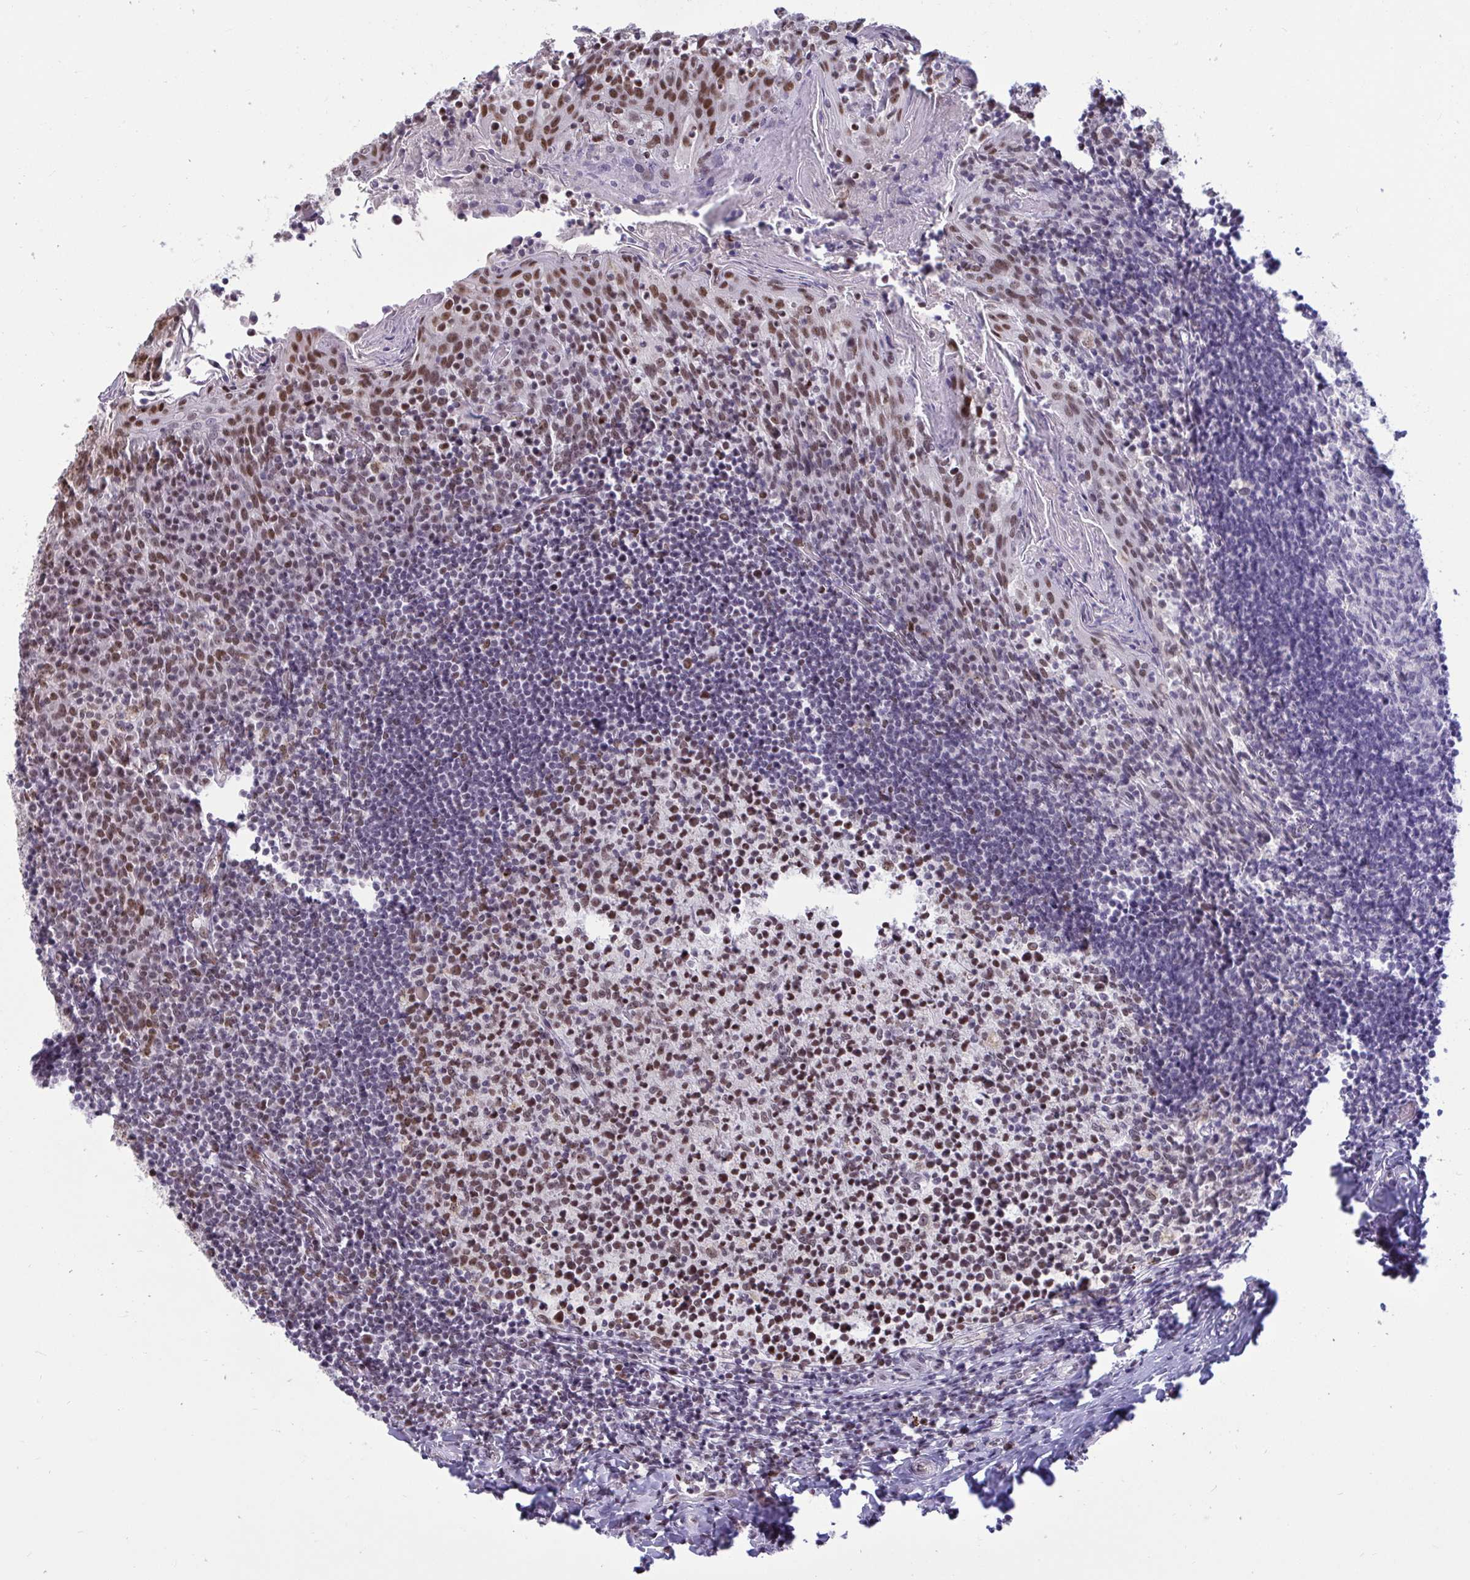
{"staining": {"intensity": "moderate", "quantity": ">75%", "location": "nuclear"}, "tissue": "tonsil", "cell_type": "Germinal center cells", "image_type": "normal", "snomed": [{"axis": "morphology", "description": "Normal tissue, NOS"}, {"axis": "topography", "description": "Tonsil"}], "caption": "DAB immunohistochemical staining of normal tonsil demonstrates moderate nuclear protein expression in approximately >75% of germinal center cells. The staining is performed using DAB (3,3'-diaminobenzidine) brown chromogen to label protein expression. The nuclei are counter-stained blue using hematoxylin.", "gene": "CBFA2T2", "patient": {"sex": "female", "age": 10}}